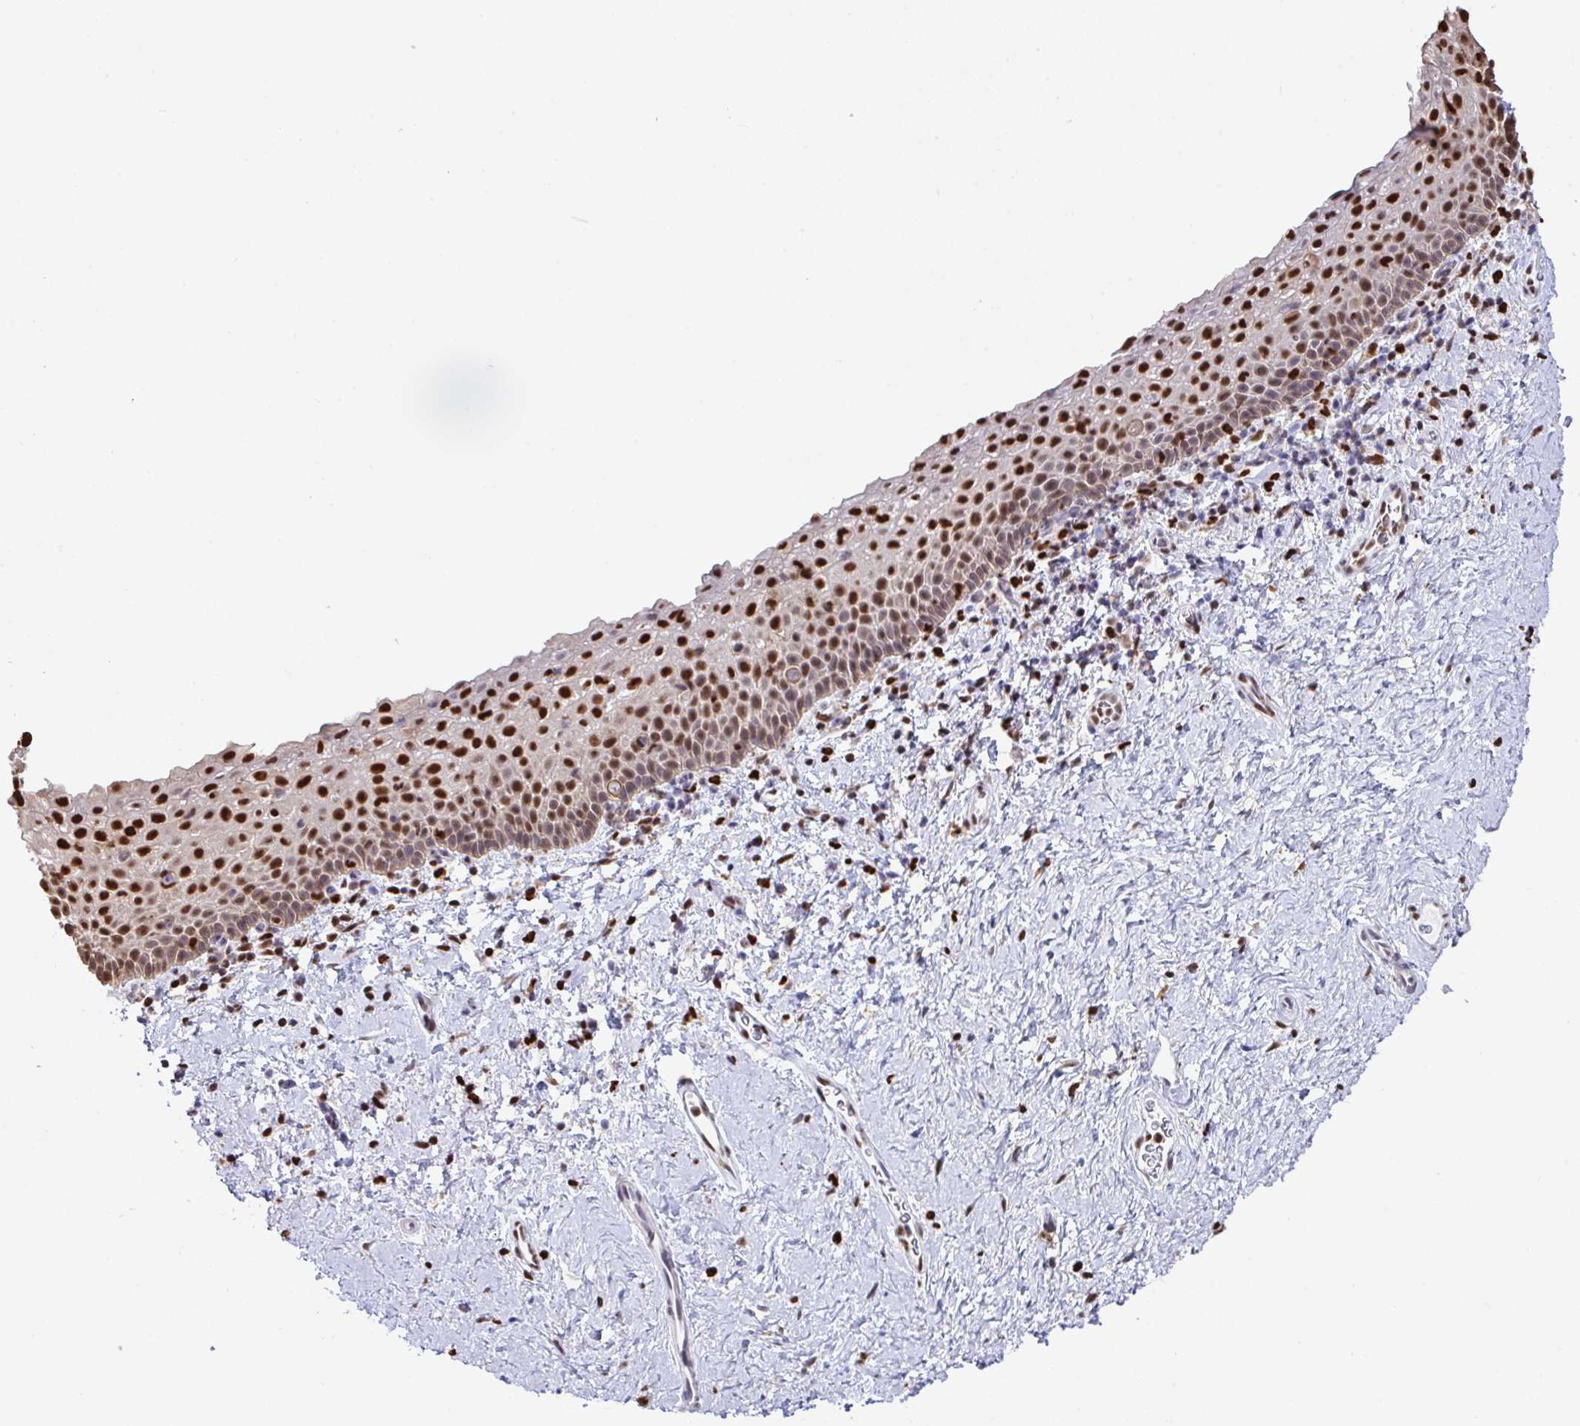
{"staining": {"intensity": "strong", "quantity": "25%-75%", "location": "nuclear"}, "tissue": "vagina", "cell_type": "Squamous epithelial cells", "image_type": "normal", "snomed": [{"axis": "morphology", "description": "Normal tissue, NOS"}, {"axis": "topography", "description": "Vagina"}], "caption": "High-power microscopy captured an immunohistochemistry (IHC) micrograph of benign vagina, revealing strong nuclear expression in approximately 25%-75% of squamous epithelial cells.", "gene": "BTBD10", "patient": {"sex": "female", "age": 61}}